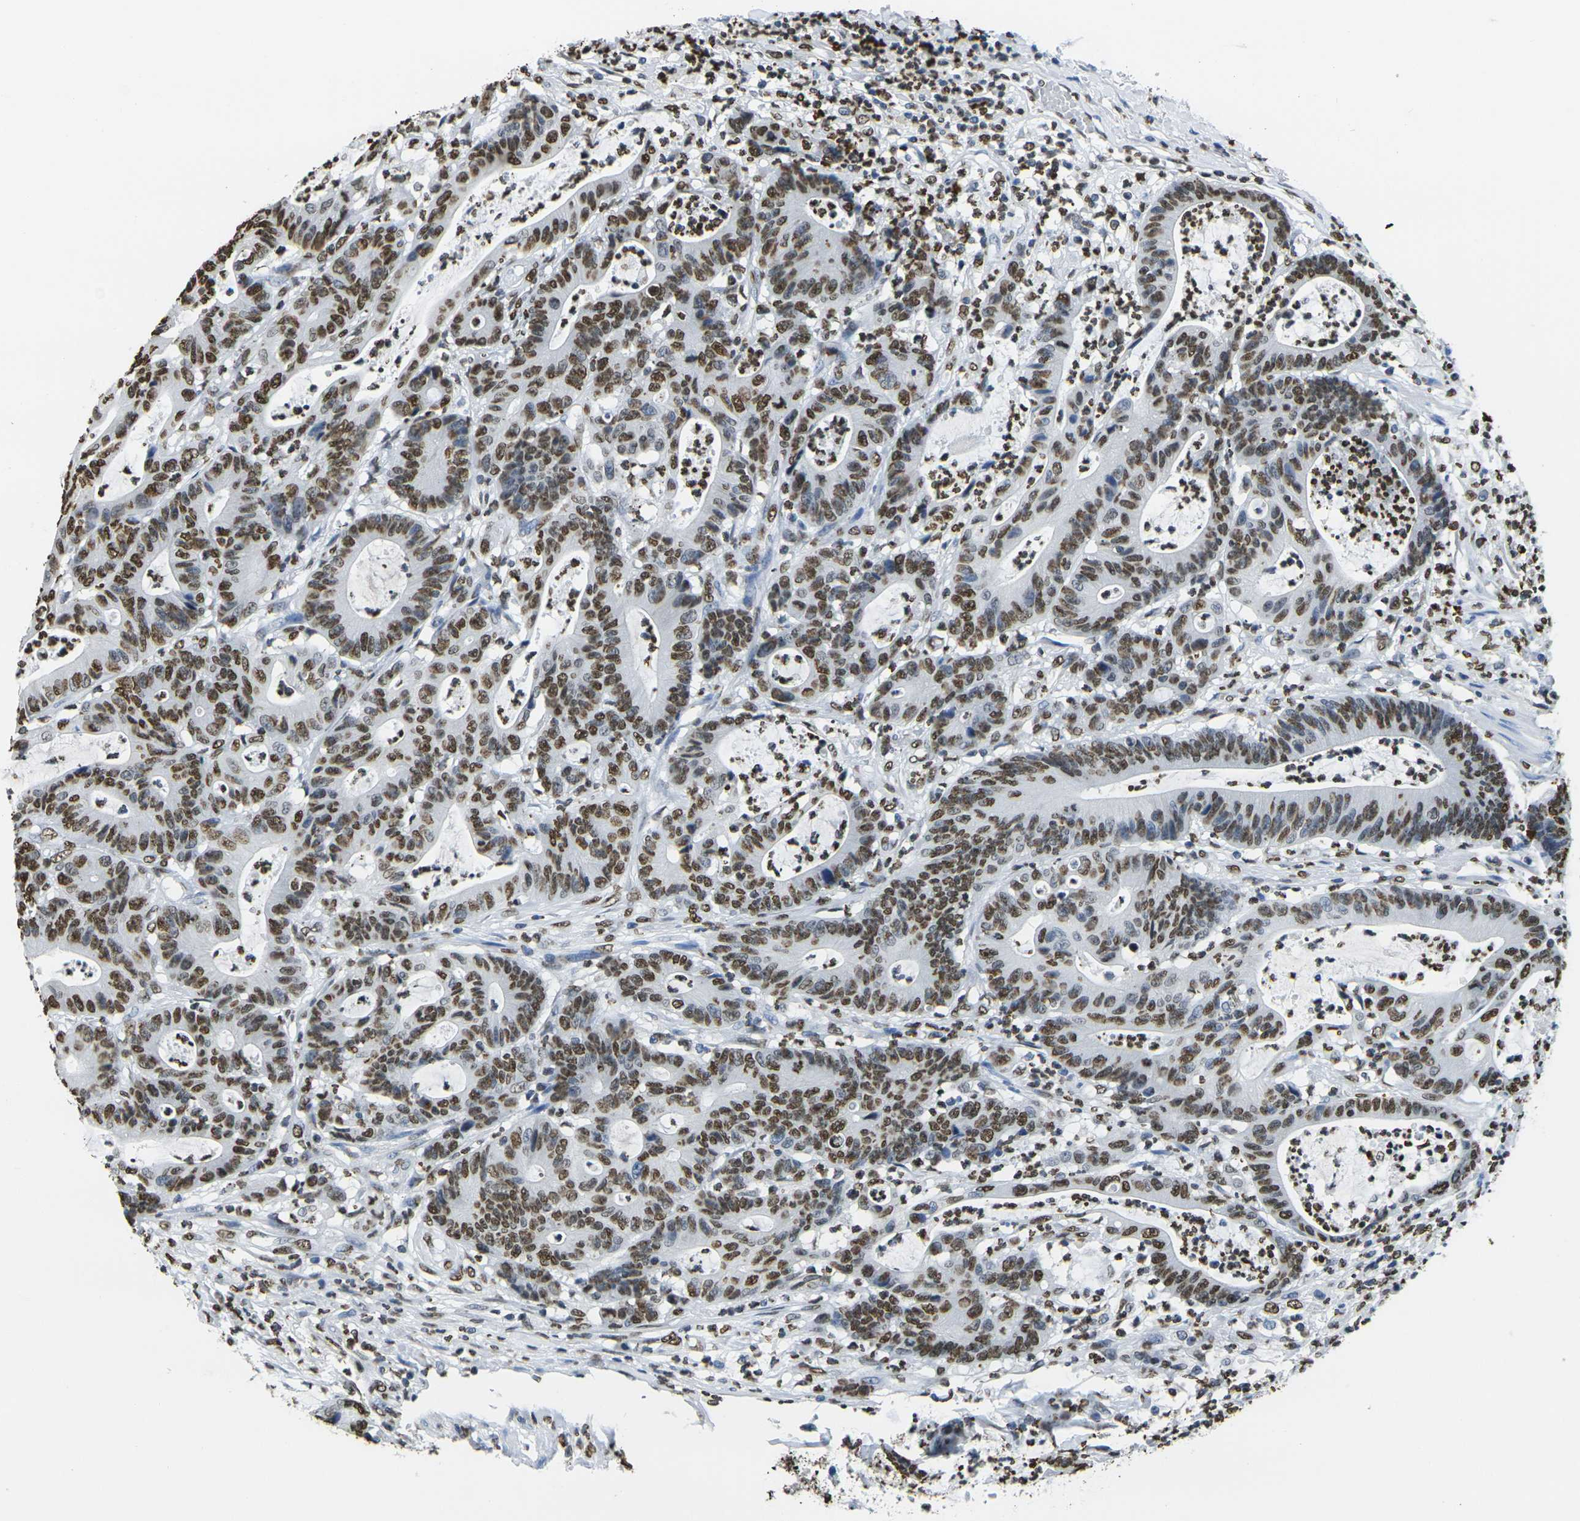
{"staining": {"intensity": "strong", "quantity": ">75%", "location": "nuclear"}, "tissue": "colorectal cancer", "cell_type": "Tumor cells", "image_type": "cancer", "snomed": [{"axis": "morphology", "description": "Adenocarcinoma, NOS"}, {"axis": "topography", "description": "Colon"}], "caption": "Immunohistochemistry histopathology image of neoplastic tissue: human colorectal cancer (adenocarcinoma) stained using immunohistochemistry (IHC) displays high levels of strong protein expression localized specifically in the nuclear of tumor cells, appearing as a nuclear brown color.", "gene": "DRAXIN", "patient": {"sex": "female", "age": 84}}